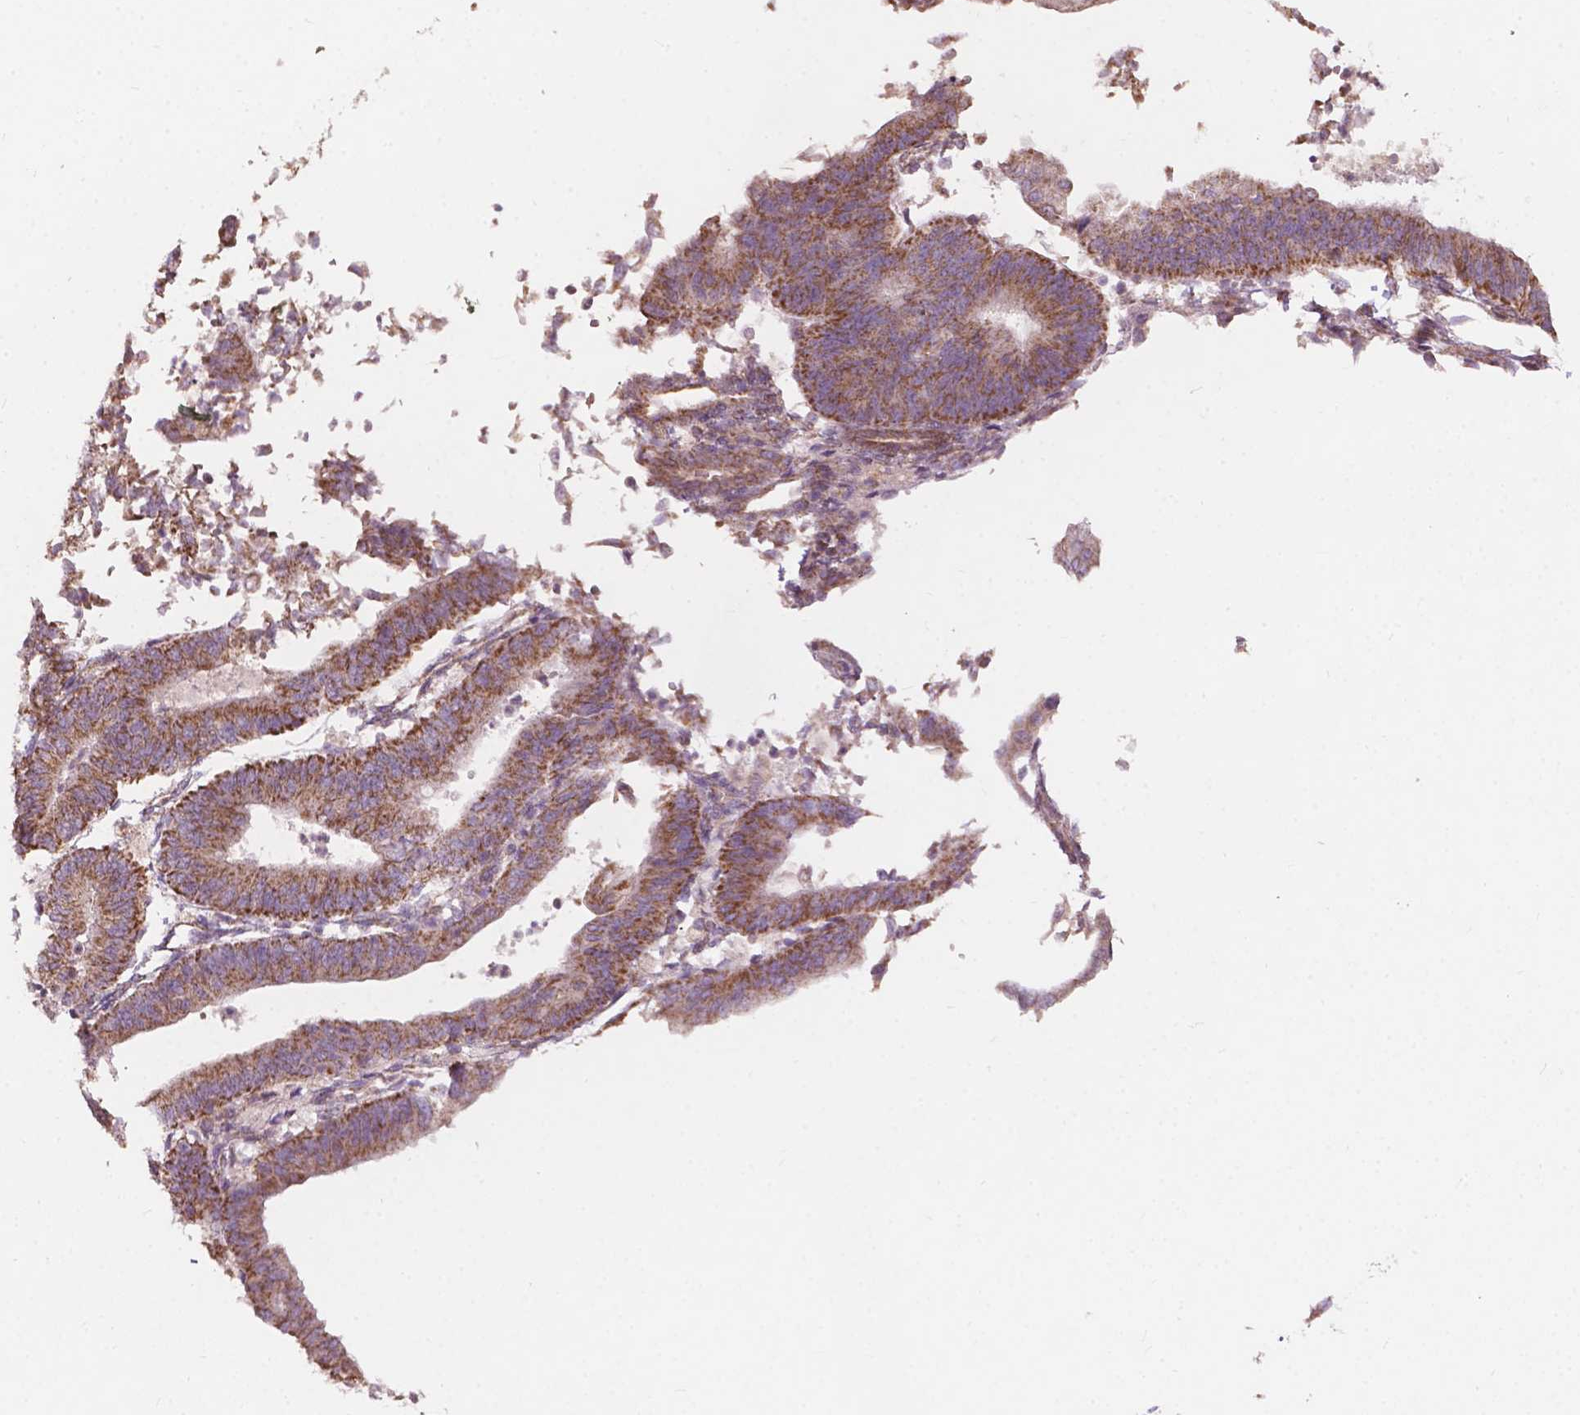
{"staining": {"intensity": "moderate", "quantity": ">75%", "location": "cytoplasmic/membranous"}, "tissue": "endometrial cancer", "cell_type": "Tumor cells", "image_type": "cancer", "snomed": [{"axis": "morphology", "description": "Adenocarcinoma, NOS"}, {"axis": "topography", "description": "Endometrium"}], "caption": "A high-resolution histopathology image shows immunohistochemistry (IHC) staining of endometrial cancer, which reveals moderate cytoplasmic/membranous staining in about >75% of tumor cells.", "gene": "NDUFA10", "patient": {"sex": "female", "age": 65}}